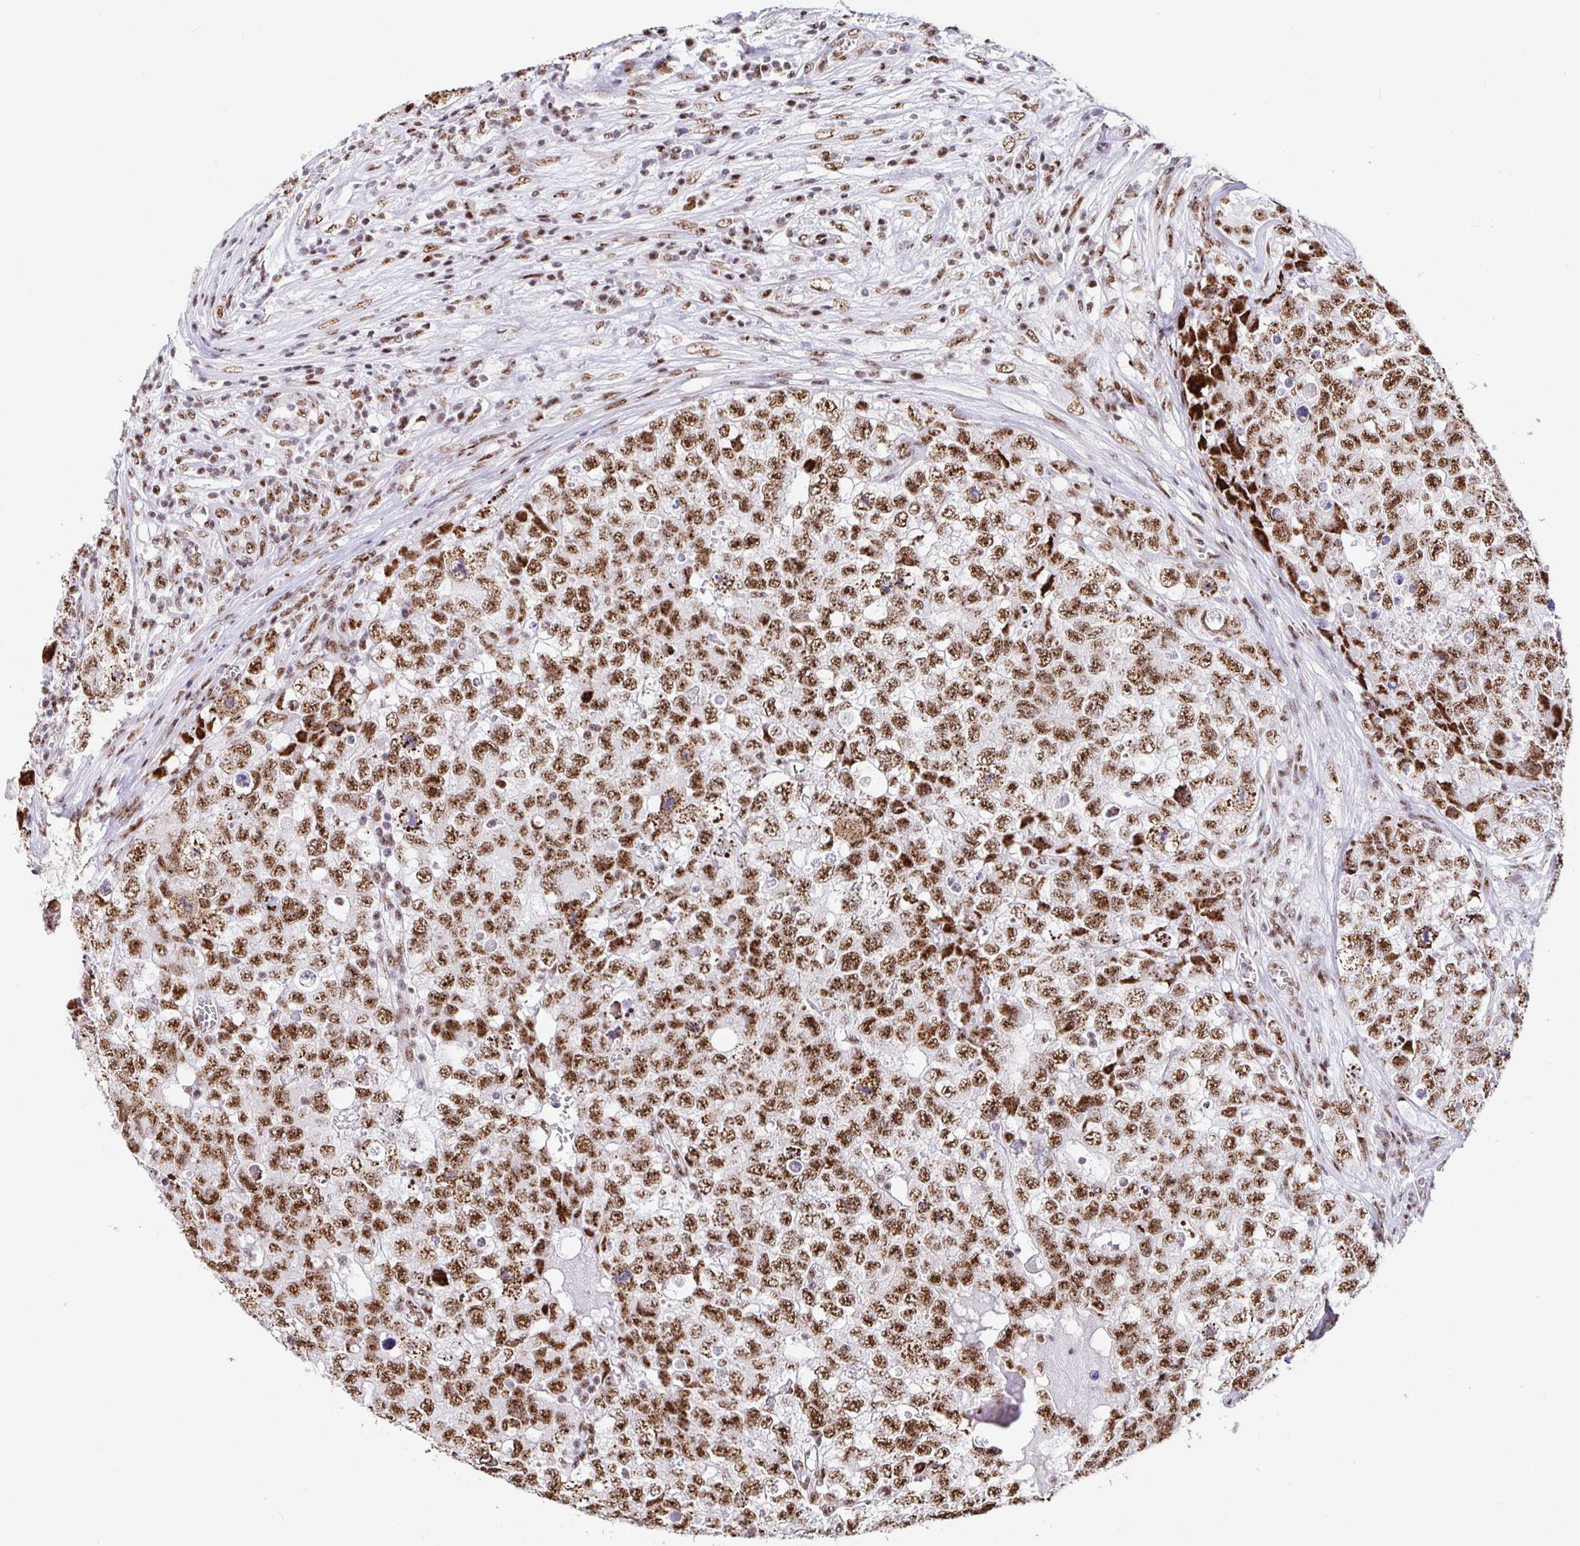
{"staining": {"intensity": "moderate", "quantity": ">75%", "location": "nuclear"}, "tissue": "testis cancer", "cell_type": "Tumor cells", "image_type": "cancer", "snomed": [{"axis": "morphology", "description": "Carcinoma, Embryonal, NOS"}, {"axis": "topography", "description": "Testis"}], "caption": "The photomicrograph shows a brown stain indicating the presence of a protein in the nuclear of tumor cells in testis embryonal carcinoma. (Brightfield microscopy of DAB IHC at high magnification).", "gene": "SETD5", "patient": {"sex": "male", "age": 18}}